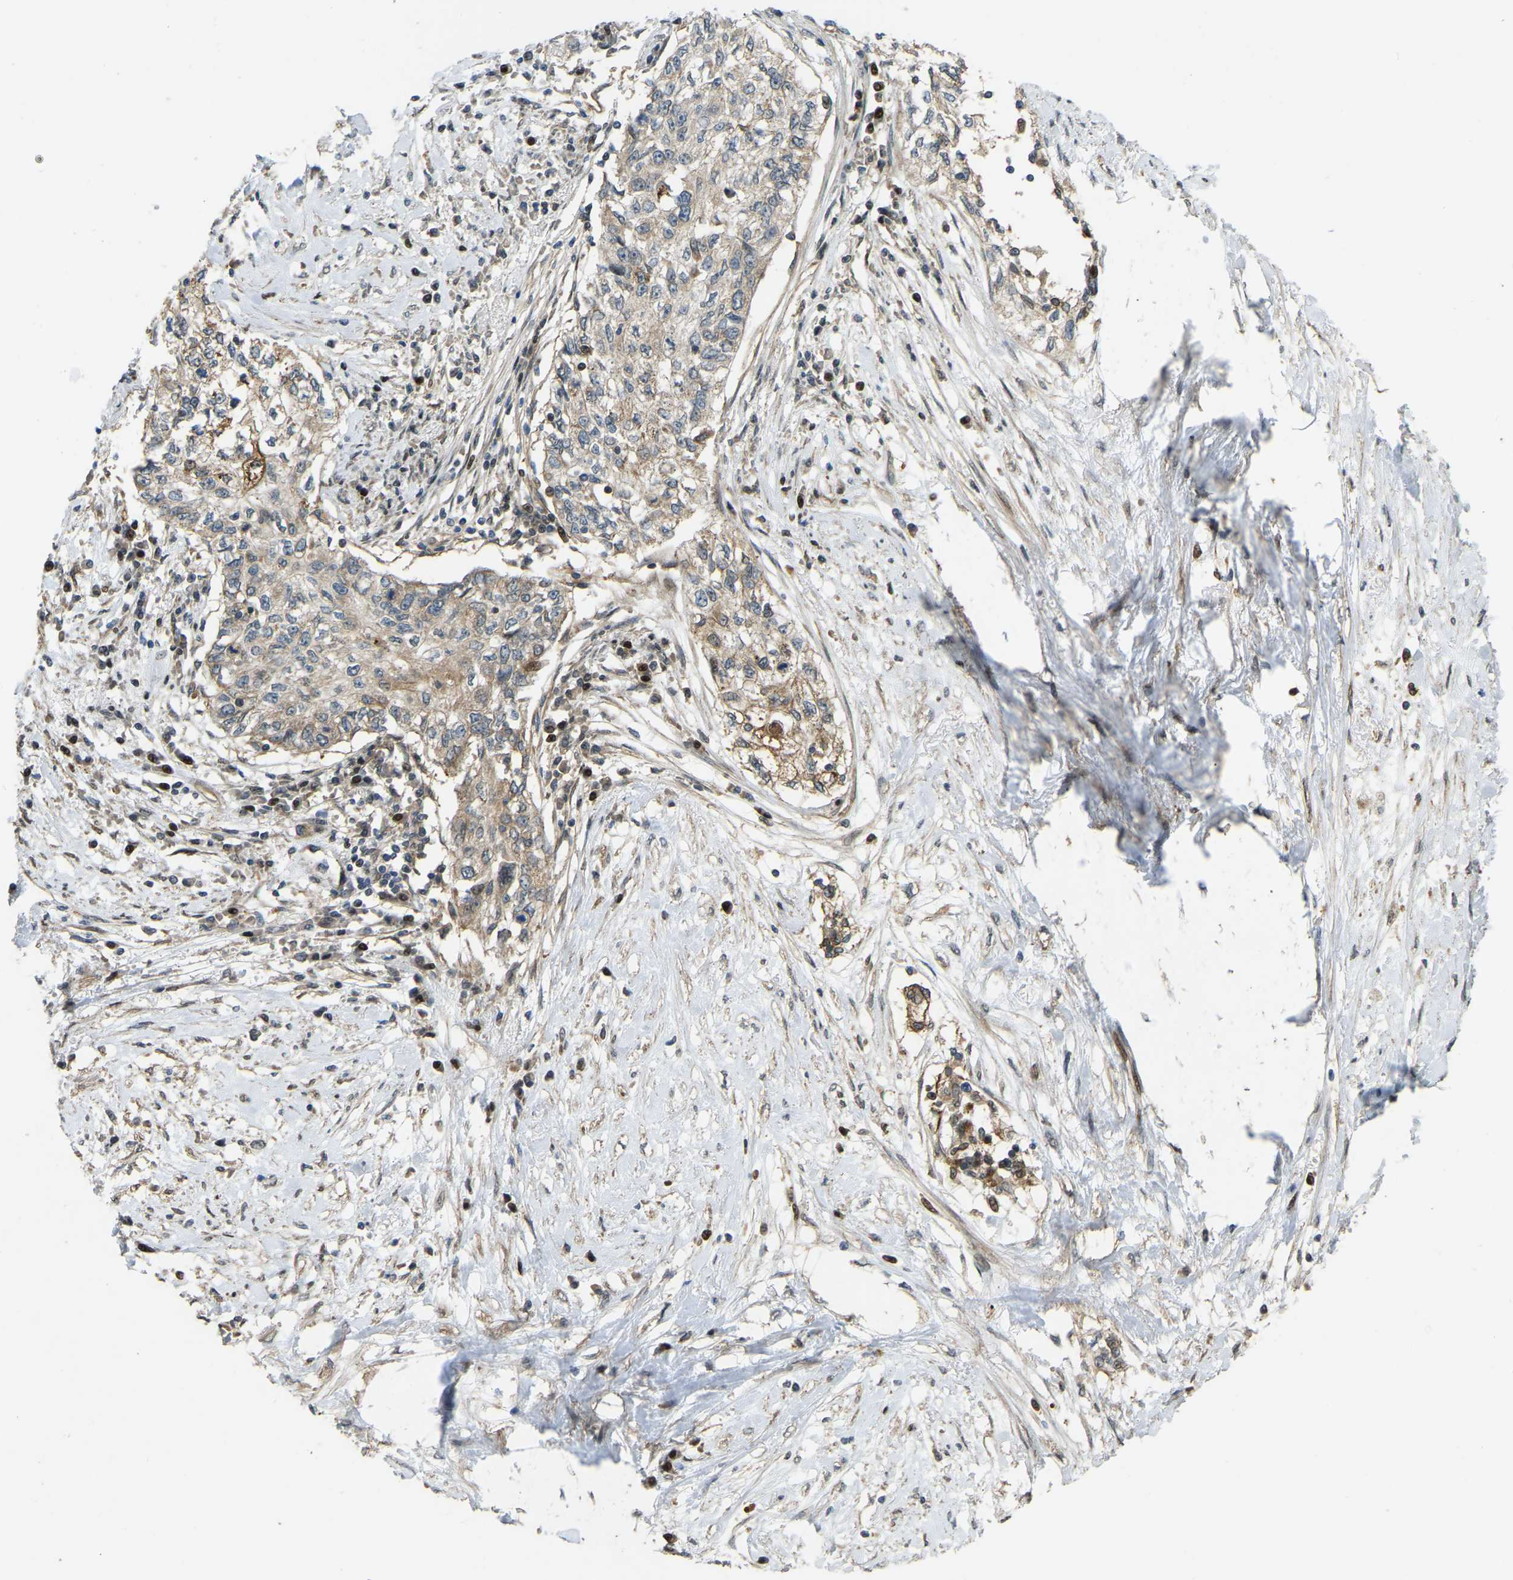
{"staining": {"intensity": "moderate", "quantity": "25%-75%", "location": "cytoplasmic/membranous"}, "tissue": "cervical cancer", "cell_type": "Tumor cells", "image_type": "cancer", "snomed": [{"axis": "morphology", "description": "Squamous cell carcinoma, NOS"}, {"axis": "topography", "description": "Cervix"}], "caption": "Immunohistochemical staining of cervical cancer (squamous cell carcinoma) exhibits moderate cytoplasmic/membranous protein positivity in approximately 25%-75% of tumor cells. Nuclei are stained in blue.", "gene": "C21orf91", "patient": {"sex": "female", "age": 57}}